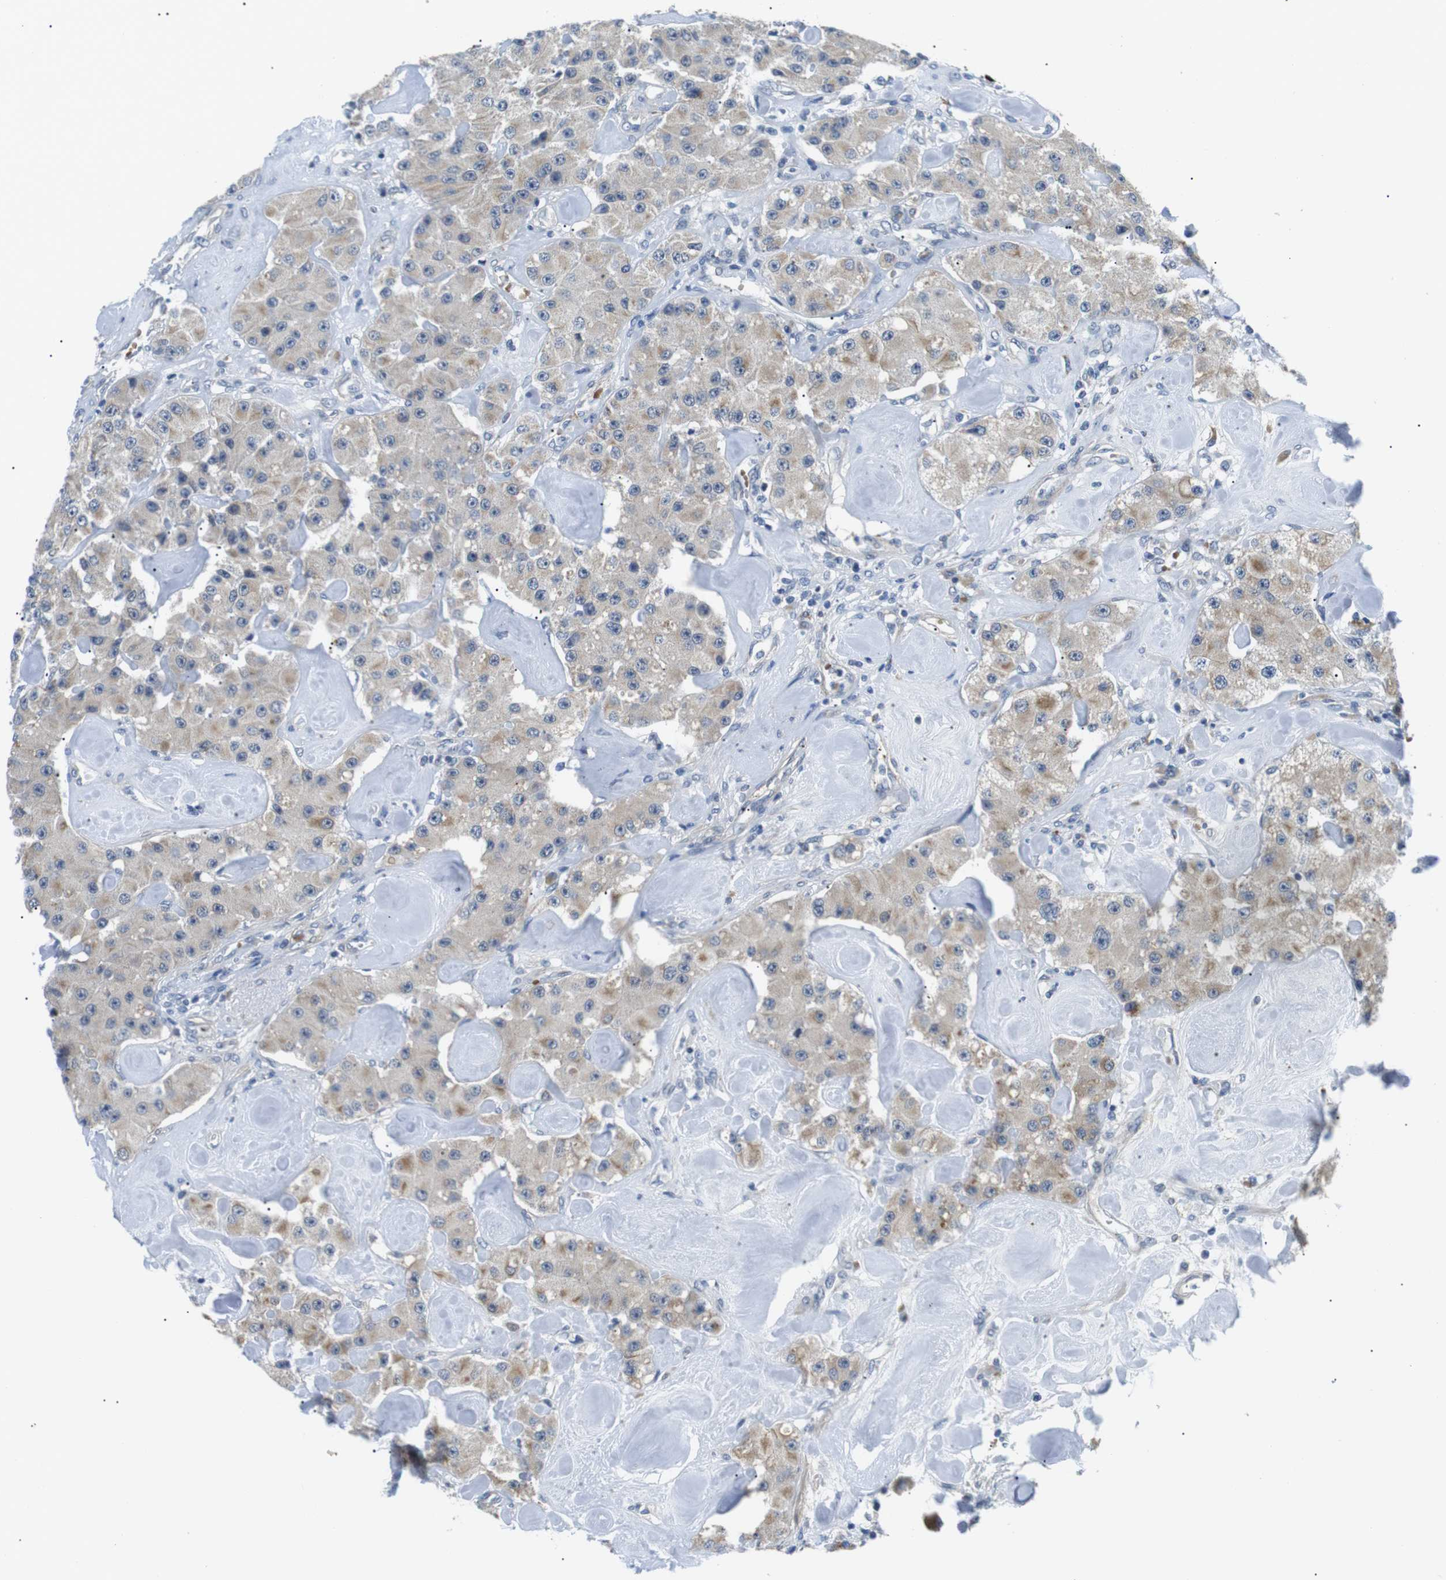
{"staining": {"intensity": "weak", "quantity": "<25%", "location": "cytoplasmic/membranous"}, "tissue": "carcinoid", "cell_type": "Tumor cells", "image_type": "cancer", "snomed": [{"axis": "morphology", "description": "Carcinoid, malignant, NOS"}, {"axis": "topography", "description": "Pancreas"}], "caption": "Human malignant carcinoid stained for a protein using IHC shows no staining in tumor cells.", "gene": "WSCD1", "patient": {"sex": "male", "age": 41}}